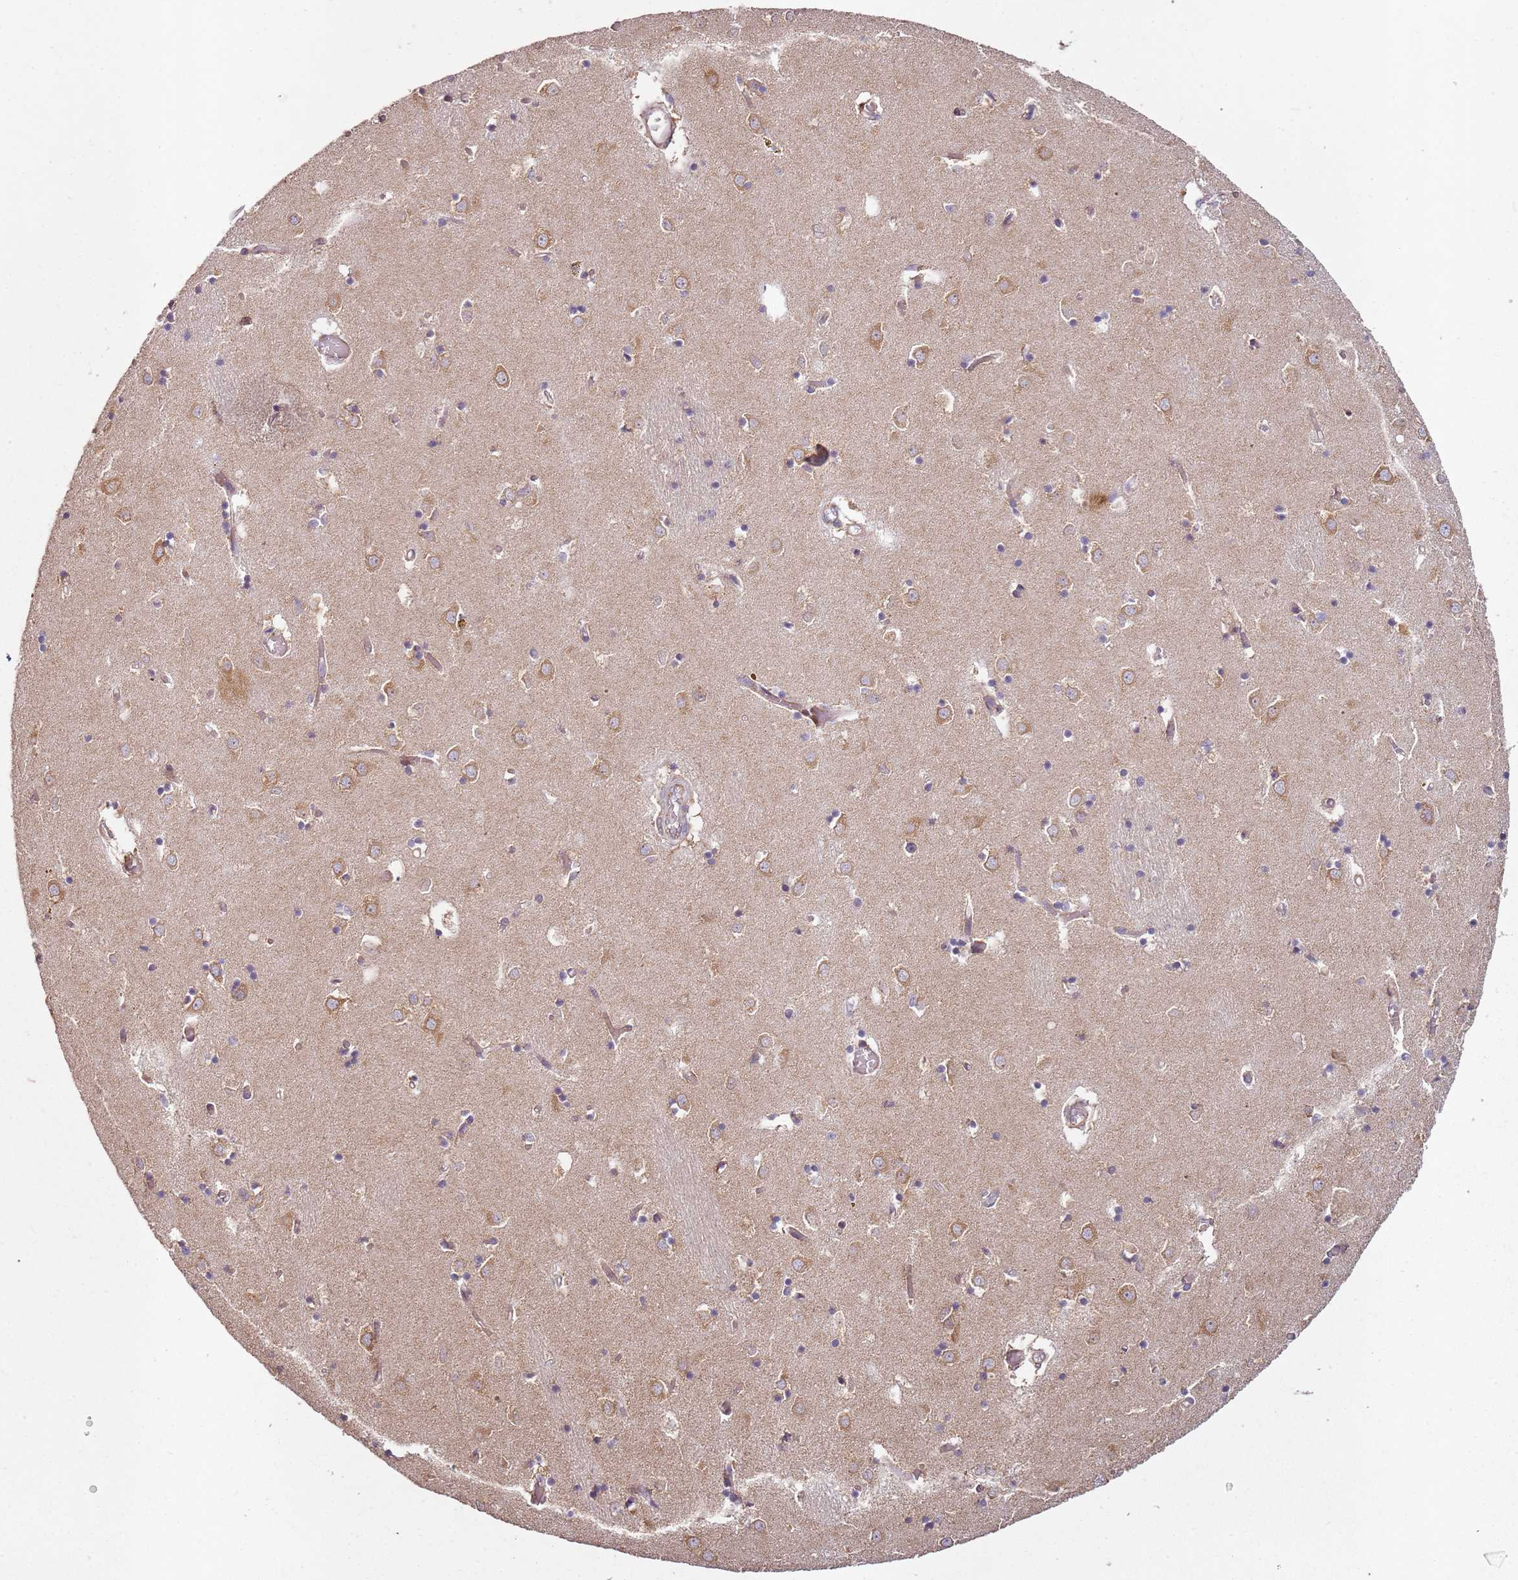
{"staining": {"intensity": "weak", "quantity": "<25%", "location": "cytoplasmic/membranous"}, "tissue": "caudate", "cell_type": "Glial cells", "image_type": "normal", "snomed": [{"axis": "morphology", "description": "Normal tissue, NOS"}, {"axis": "topography", "description": "Lateral ventricle wall"}], "caption": "Immunohistochemistry of unremarkable caudate shows no staining in glial cells. (Brightfield microscopy of DAB (3,3'-diaminobenzidine) immunohistochemistry at high magnification).", "gene": "ARFRP1", "patient": {"sex": "male", "age": 70}}